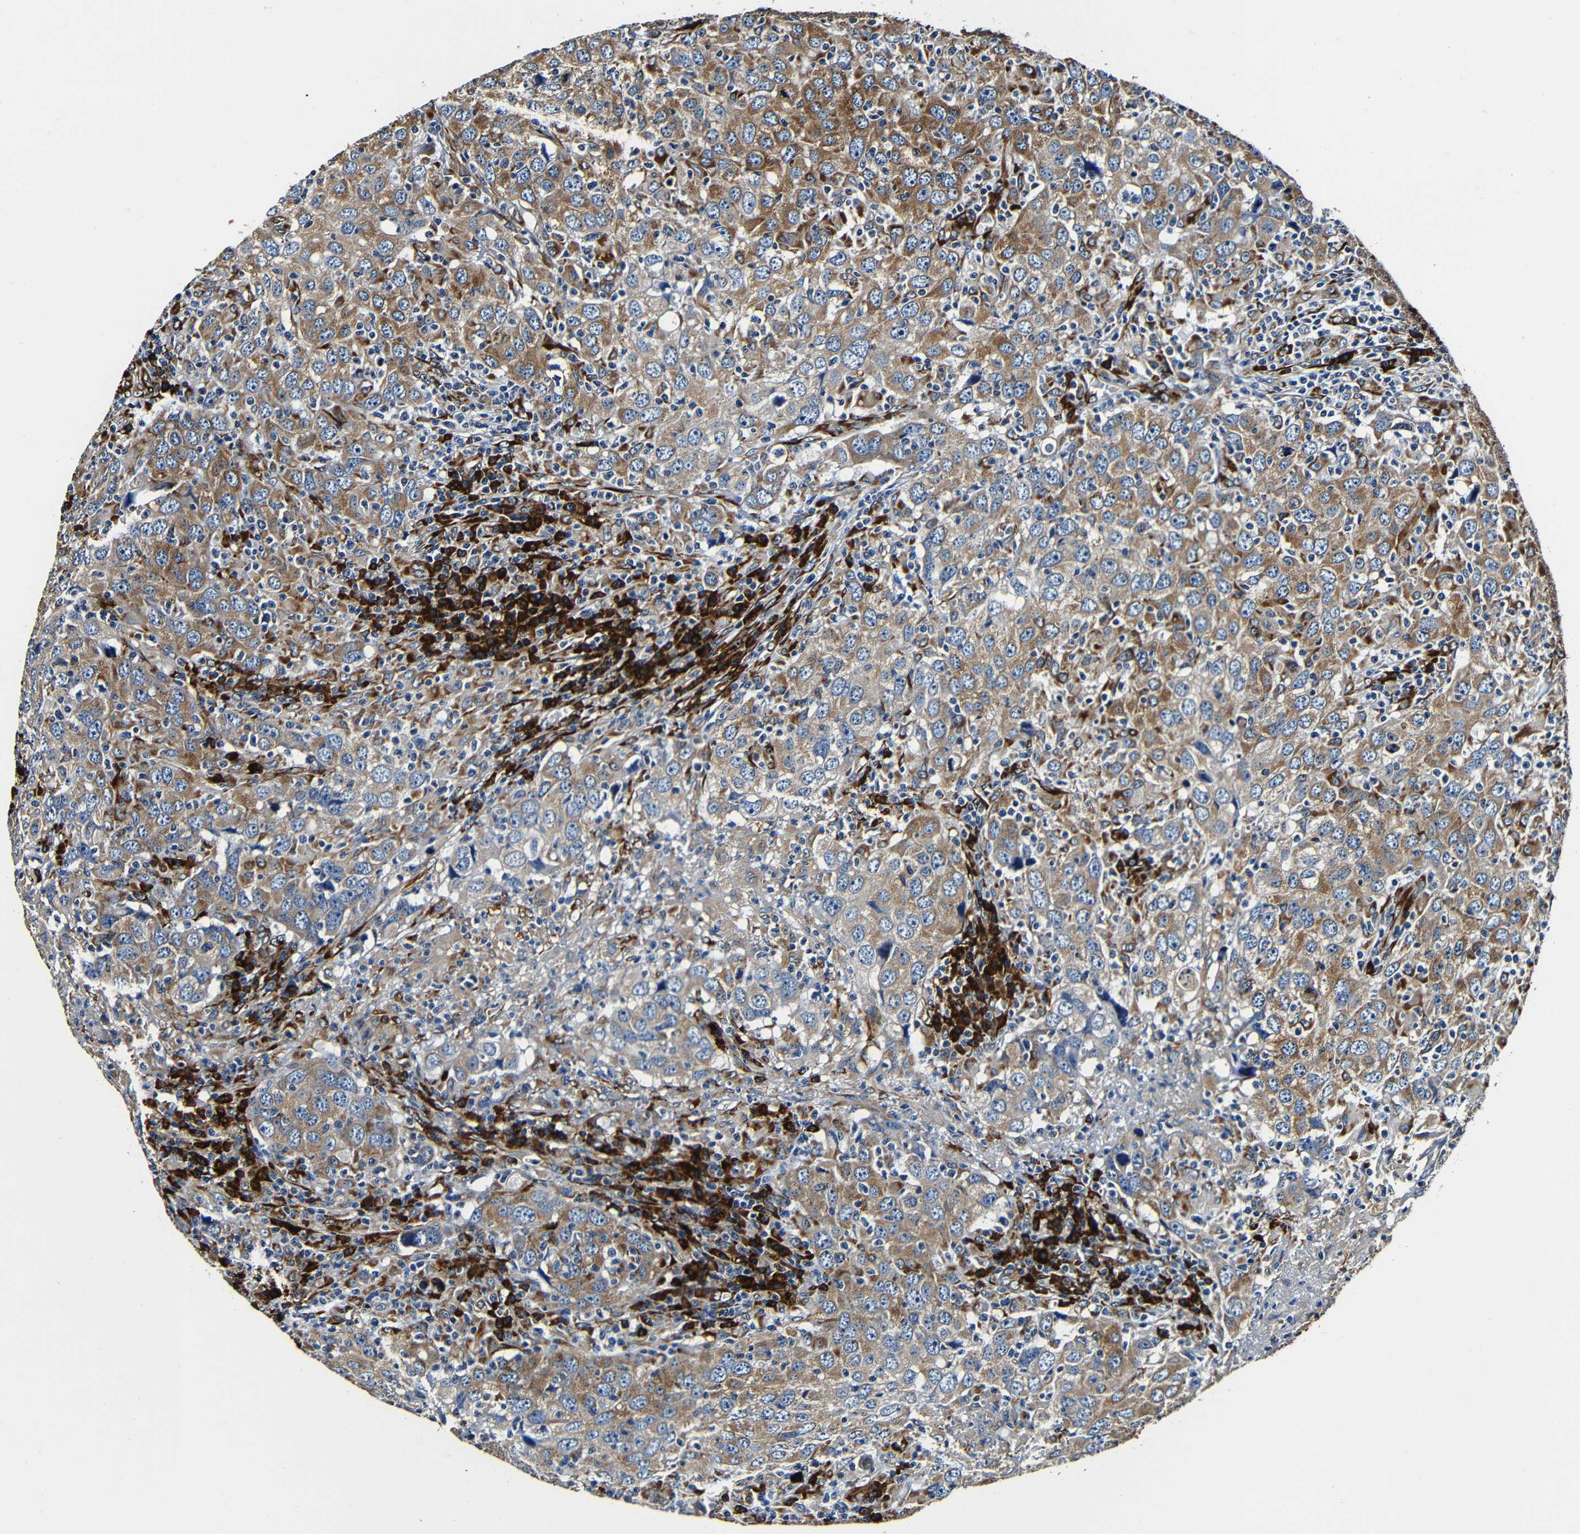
{"staining": {"intensity": "moderate", "quantity": ">75%", "location": "cytoplasmic/membranous"}, "tissue": "head and neck cancer", "cell_type": "Tumor cells", "image_type": "cancer", "snomed": [{"axis": "morphology", "description": "Adenocarcinoma, NOS"}, {"axis": "topography", "description": "Salivary gland"}, {"axis": "topography", "description": "Head-Neck"}], "caption": "Immunohistochemistry micrograph of head and neck adenocarcinoma stained for a protein (brown), which displays medium levels of moderate cytoplasmic/membranous expression in approximately >75% of tumor cells.", "gene": "RRBP1", "patient": {"sex": "female", "age": 65}}